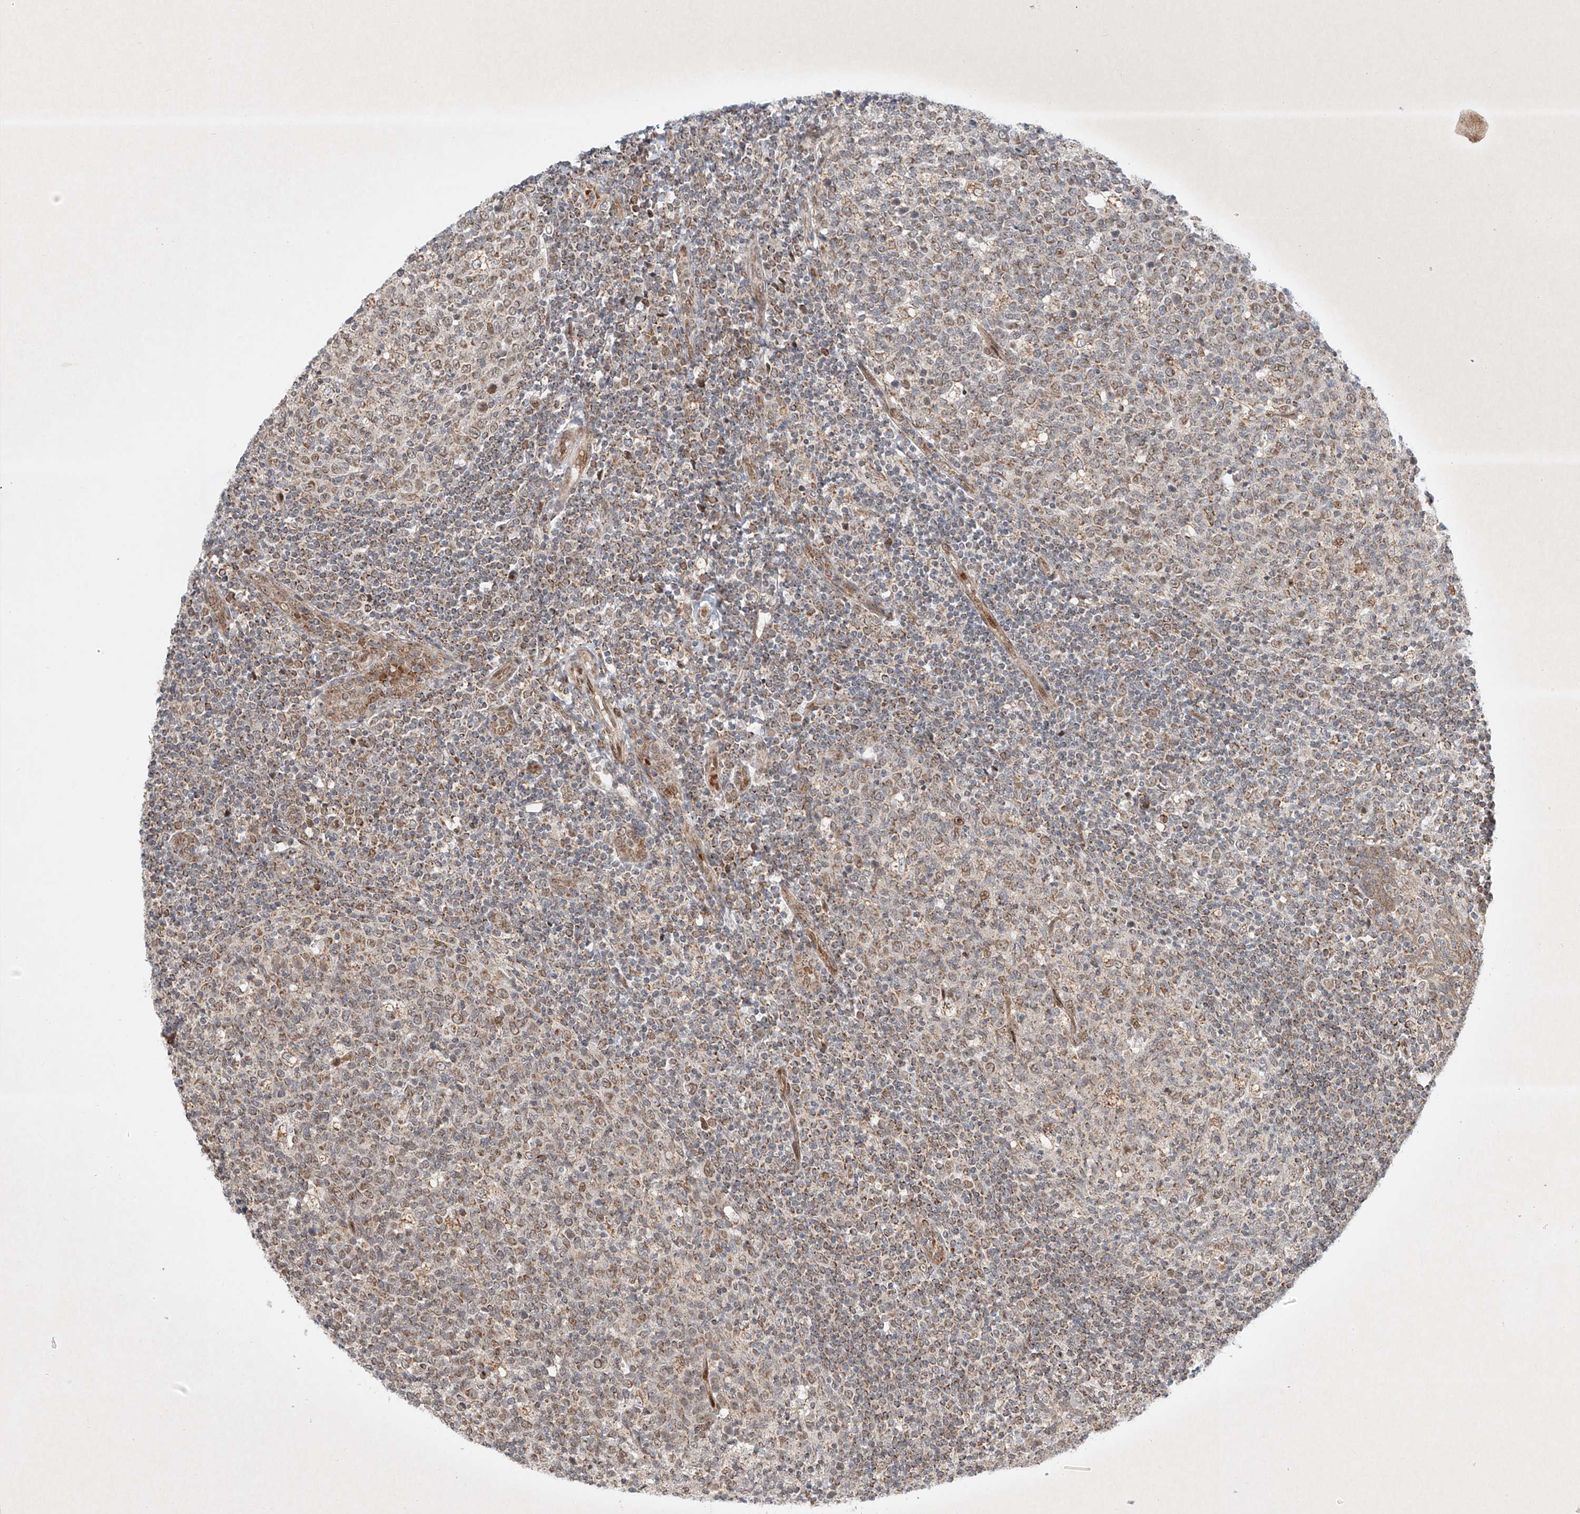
{"staining": {"intensity": "moderate", "quantity": "25%-75%", "location": "cytoplasmic/membranous,nuclear"}, "tissue": "tonsil", "cell_type": "Germinal center cells", "image_type": "normal", "snomed": [{"axis": "morphology", "description": "Normal tissue, NOS"}, {"axis": "topography", "description": "Tonsil"}], "caption": "Immunohistochemical staining of normal tonsil displays 25%-75% levels of moderate cytoplasmic/membranous,nuclear protein expression in about 25%-75% of germinal center cells.", "gene": "EPG5", "patient": {"sex": "female", "age": 19}}